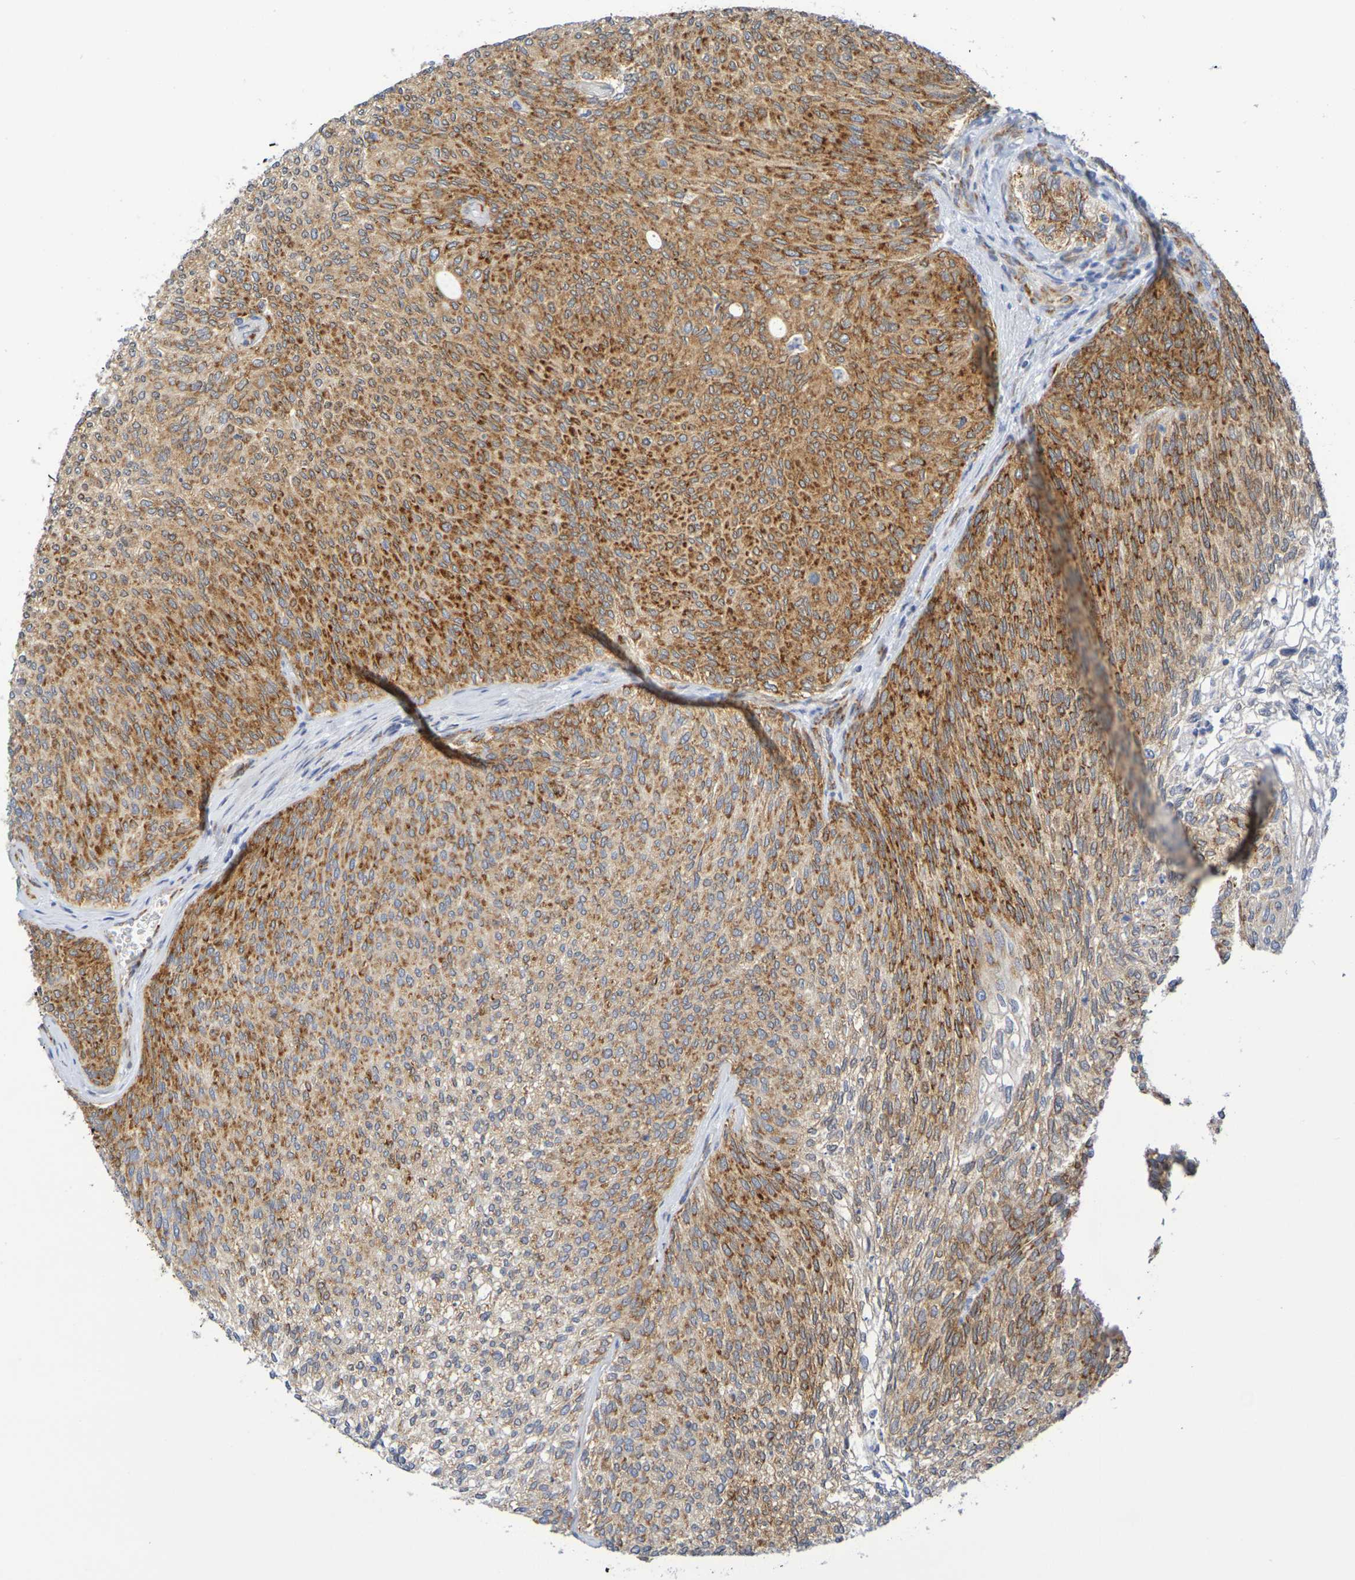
{"staining": {"intensity": "moderate", "quantity": ">75%", "location": "cytoplasmic/membranous"}, "tissue": "urothelial cancer", "cell_type": "Tumor cells", "image_type": "cancer", "snomed": [{"axis": "morphology", "description": "Urothelial carcinoma, Low grade"}, {"axis": "topography", "description": "Urinary bladder"}], "caption": "DAB (3,3'-diaminobenzidine) immunohistochemical staining of human urothelial cancer exhibits moderate cytoplasmic/membranous protein expression in about >75% of tumor cells. The protein is stained brown, and the nuclei are stained in blue (DAB IHC with brightfield microscopy, high magnification).", "gene": "TMCC3", "patient": {"sex": "female", "age": 79}}